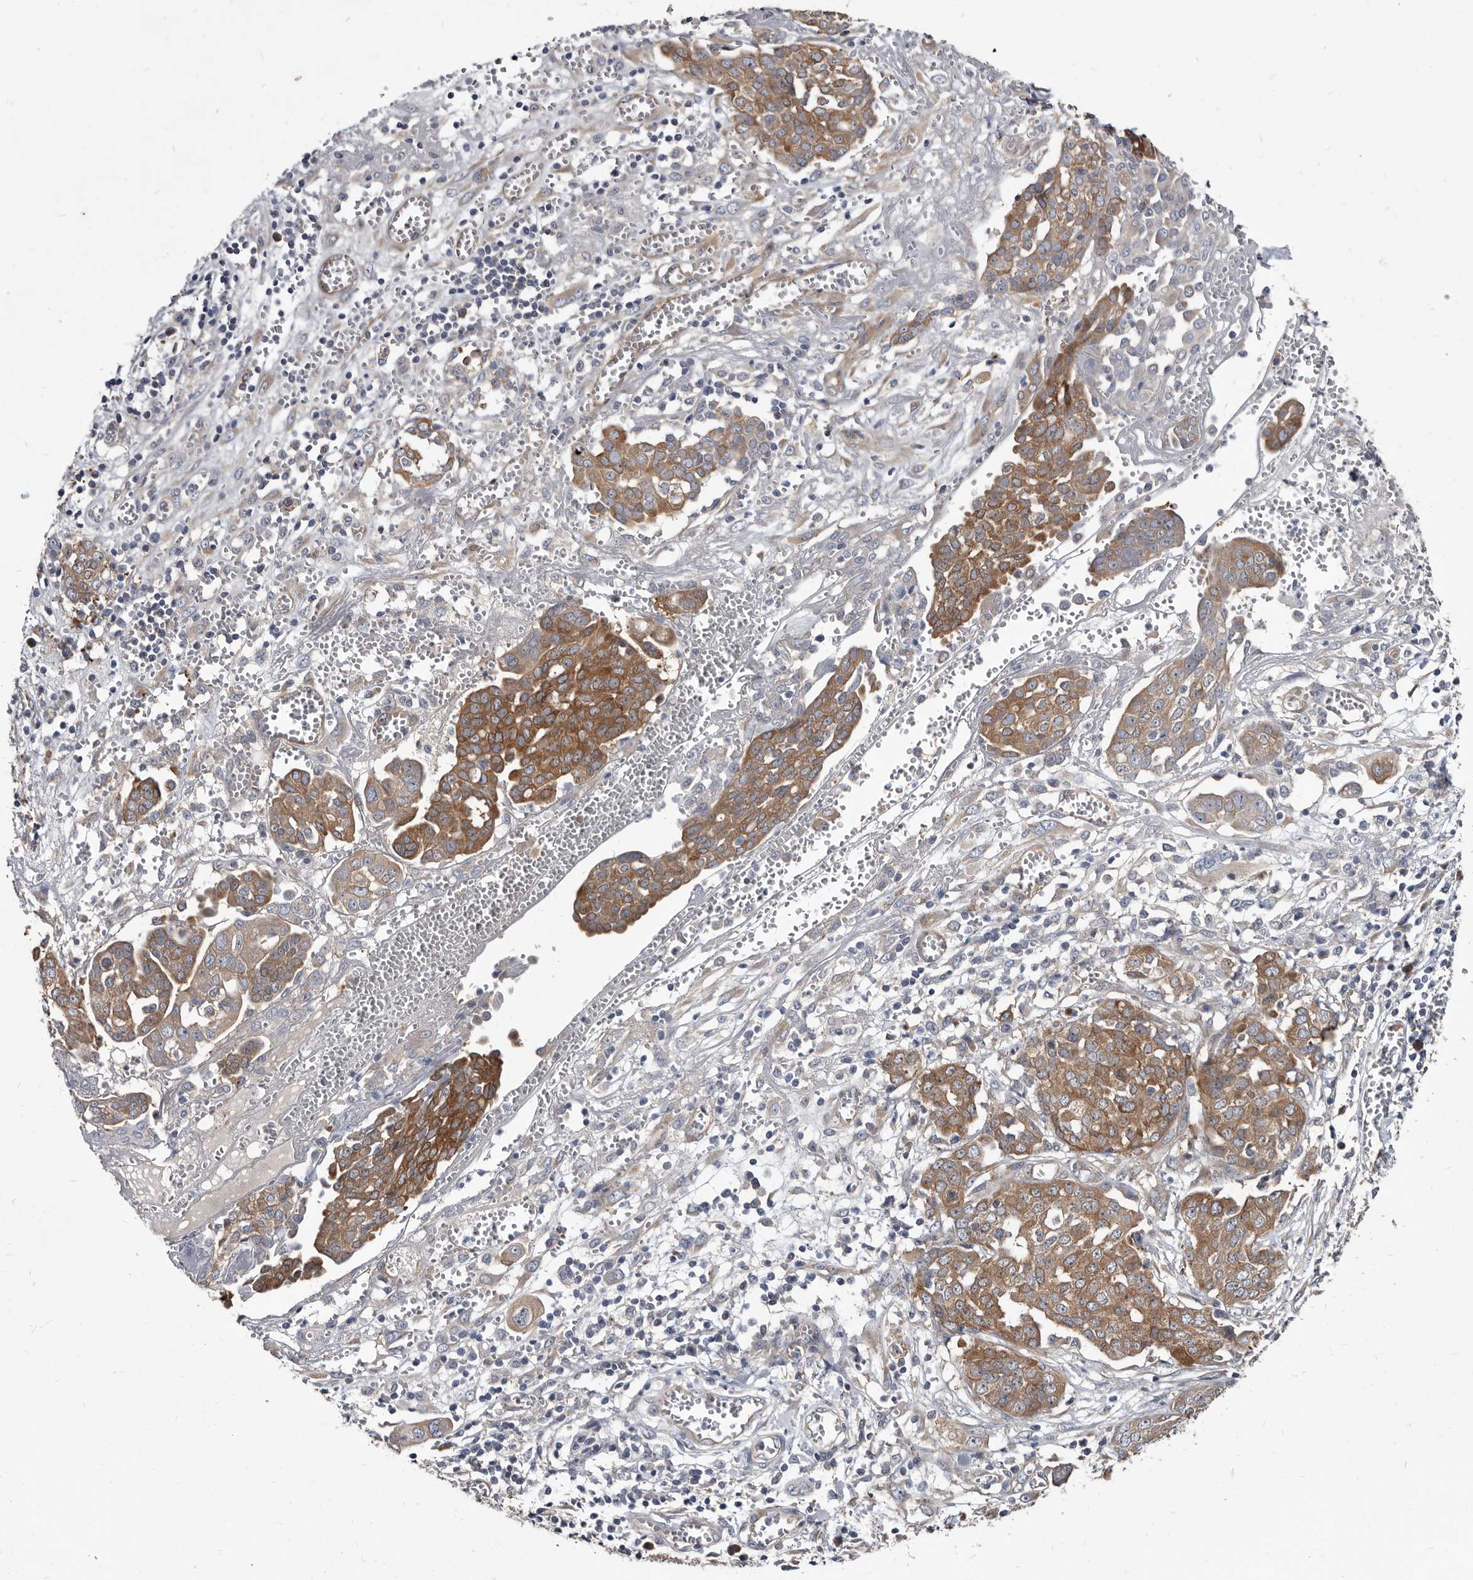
{"staining": {"intensity": "moderate", "quantity": ">75%", "location": "cytoplasmic/membranous"}, "tissue": "ovarian cancer", "cell_type": "Tumor cells", "image_type": "cancer", "snomed": [{"axis": "morphology", "description": "Cystadenocarcinoma, serous, NOS"}, {"axis": "topography", "description": "Soft tissue"}, {"axis": "topography", "description": "Ovary"}], "caption": "DAB immunohistochemical staining of human ovarian cancer reveals moderate cytoplasmic/membranous protein staining in about >75% of tumor cells.", "gene": "ABCF2", "patient": {"sex": "female", "age": 57}}